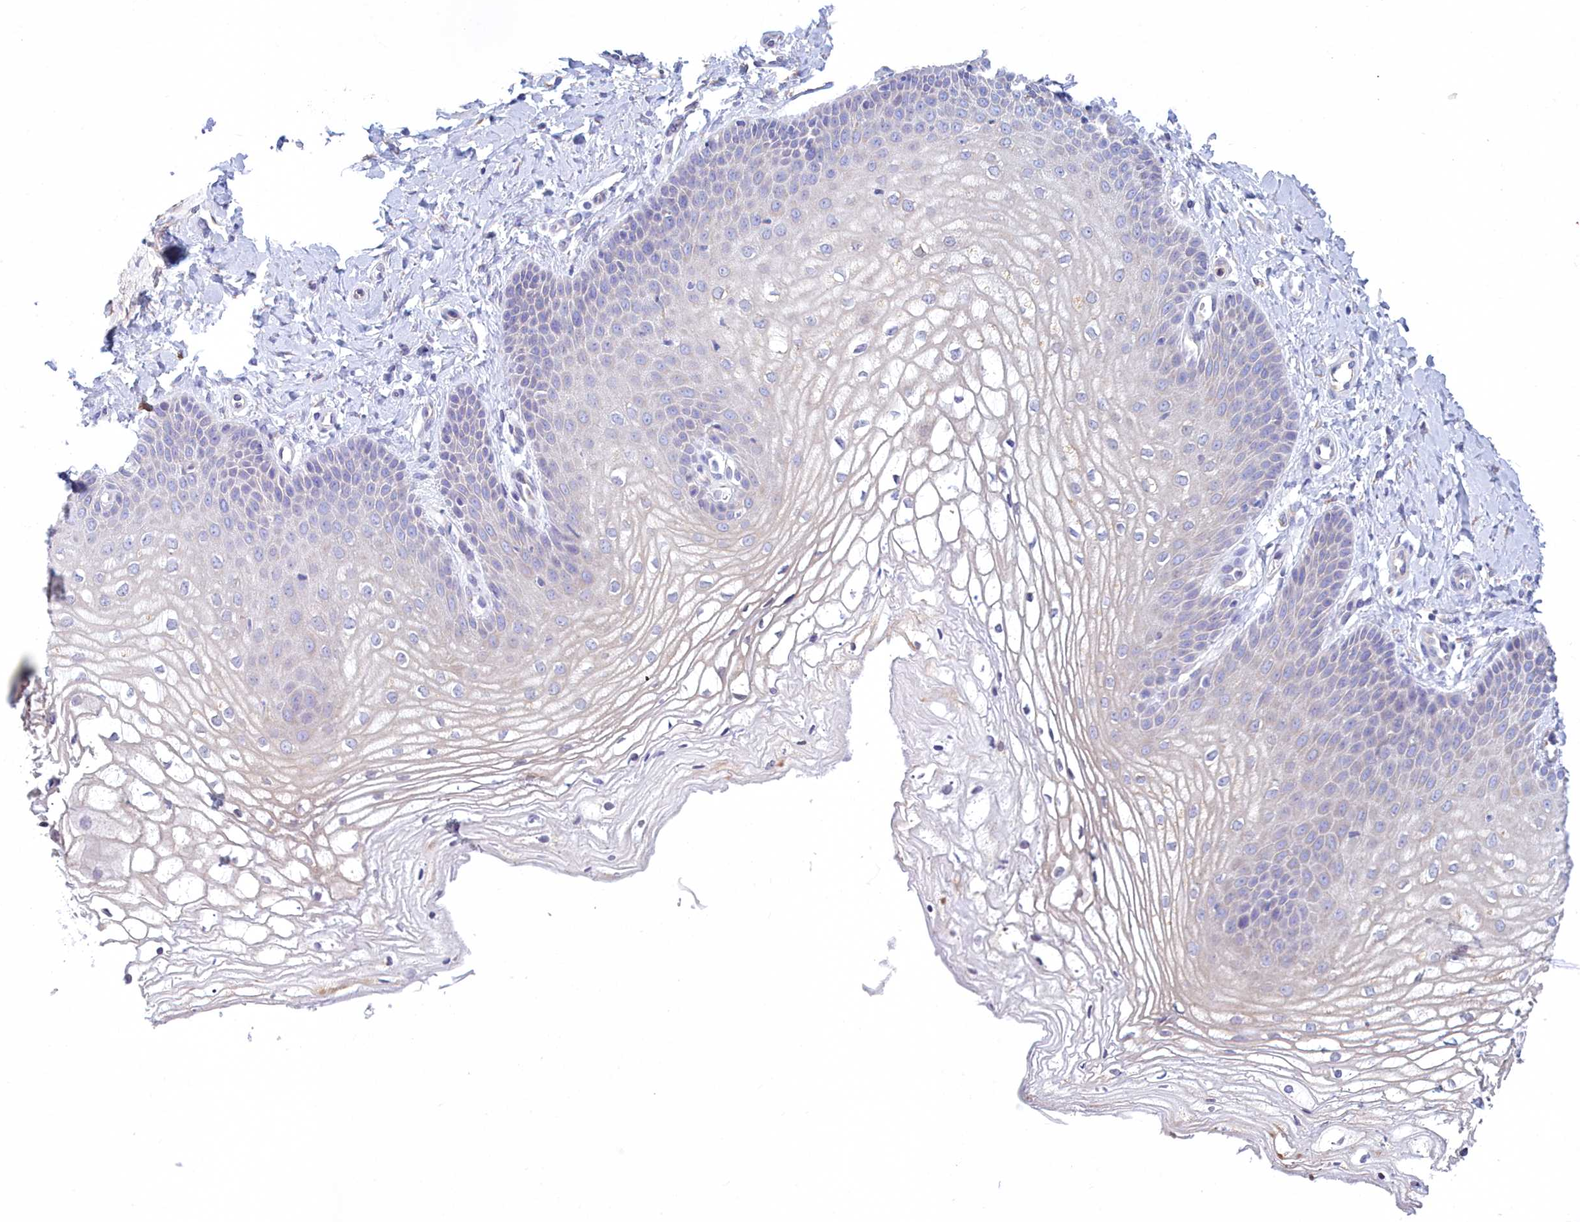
{"staining": {"intensity": "negative", "quantity": "none", "location": "none"}, "tissue": "vagina", "cell_type": "Squamous epithelial cells", "image_type": "normal", "snomed": [{"axis": "morphology", "description": "Normal tissue, NOS"}, {"axis": "topography", "description": "Vagina"}], "caption": "The micrograph displays no staining of squamous epithelial cells in normal vagina. (Stains: DAB (3,3'-diaminobenzidine) IHC with hematoxylin counter stain, Microscopy: brightfield microscopy at high magnification).", "gene": "HM13", "patient": {"sex": "female", "age": 68}}